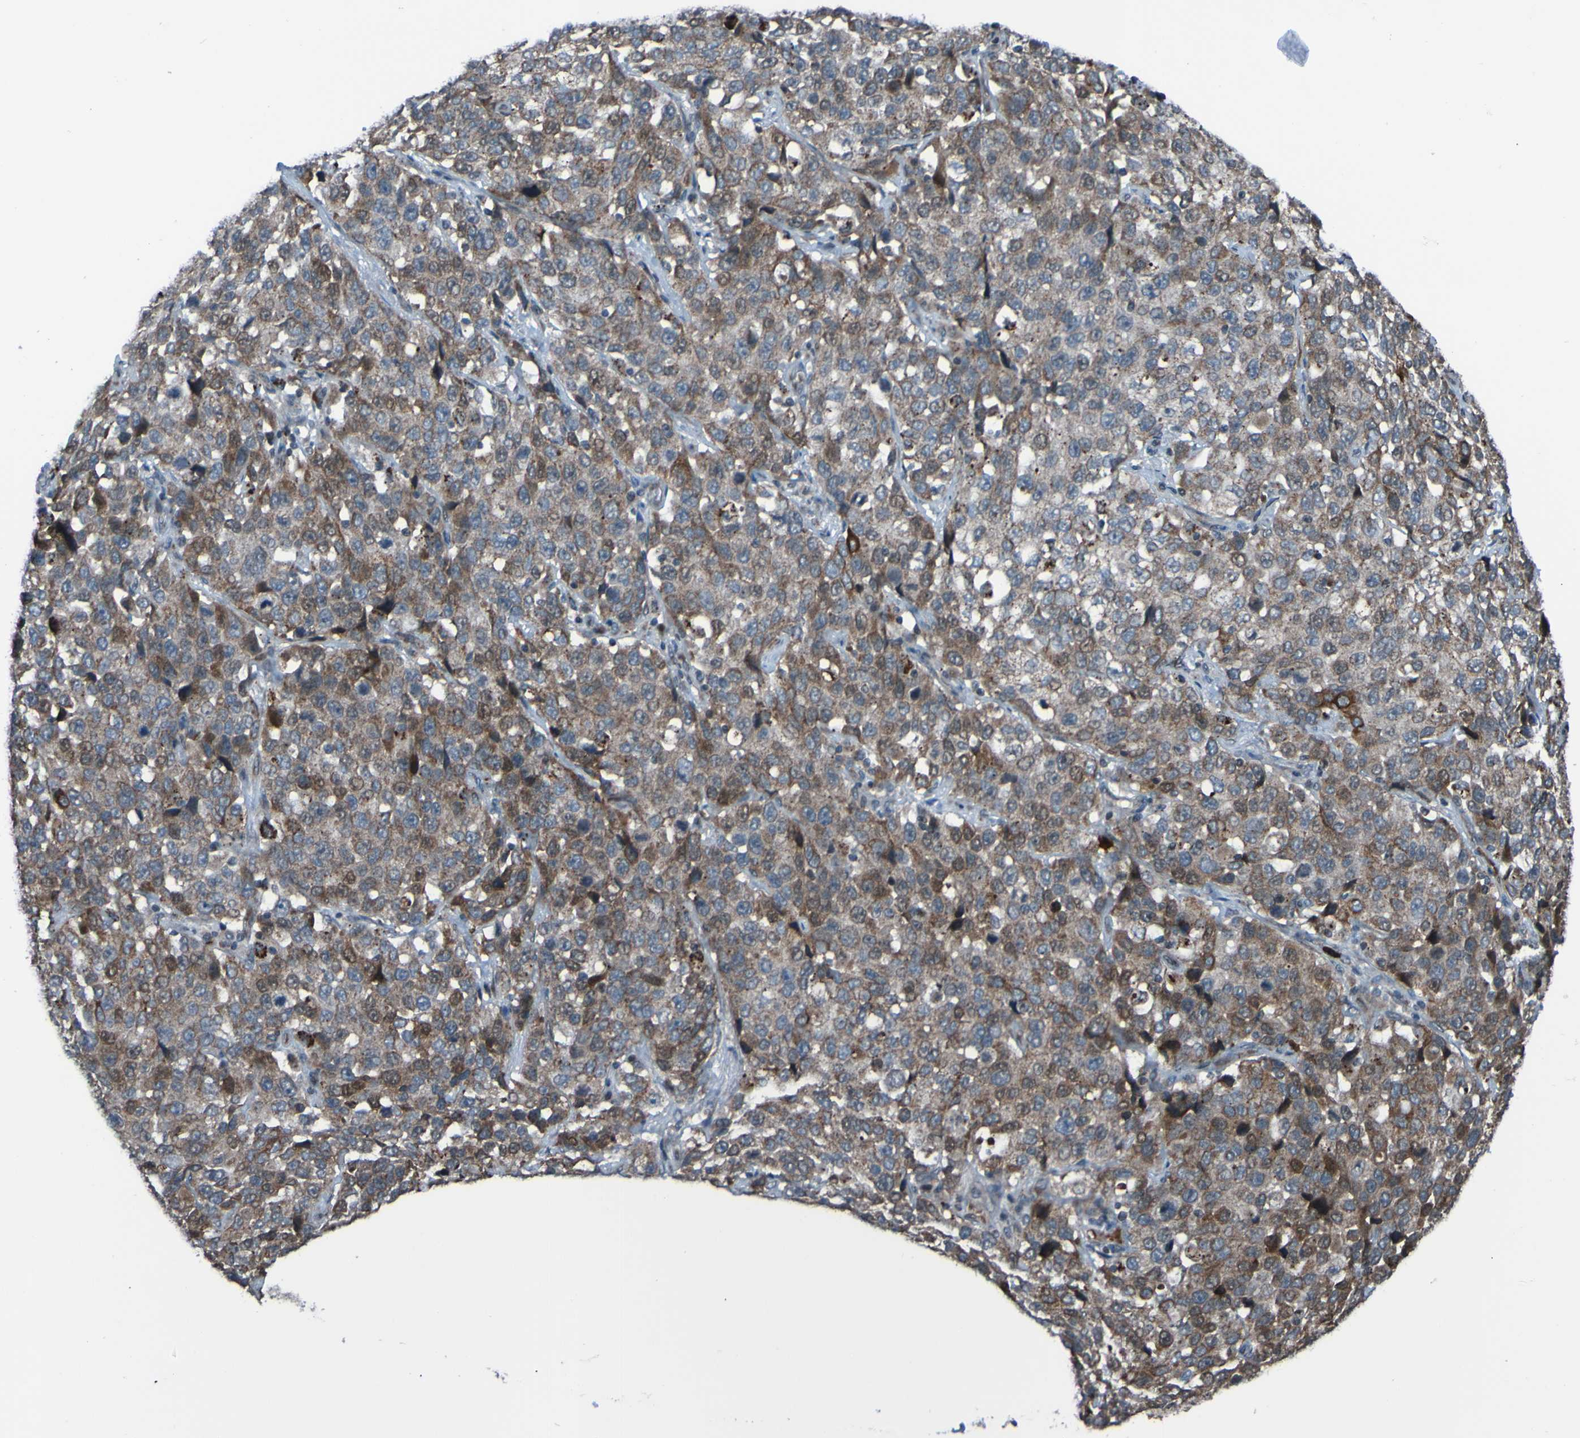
{"staining": {"intensity": "moderate", "quantity": "25%-75%", "location": "cytoplasmic/membranous"}, "tissue": "stomach cancer", "cell_type": "Tumor cells", "image_type": "cancer", "snomed": [{"axis": "morphology", "description": "Normal tissue, NOS"}, {"axis": "morphology", "description": "Adenocarcinoma, NOS"}, {"axis": "topography", "description": "Stomach"}], "caption": "A micrograph showing moderate cytoplasmic/membranous expression in about 25%-75% of tumor cells in stomach cancer (adenocarcinoma), as visualized by brown immunohistochemical staining.", "gene": "UNG", "patient": {"sex": "male", "age": 48}}